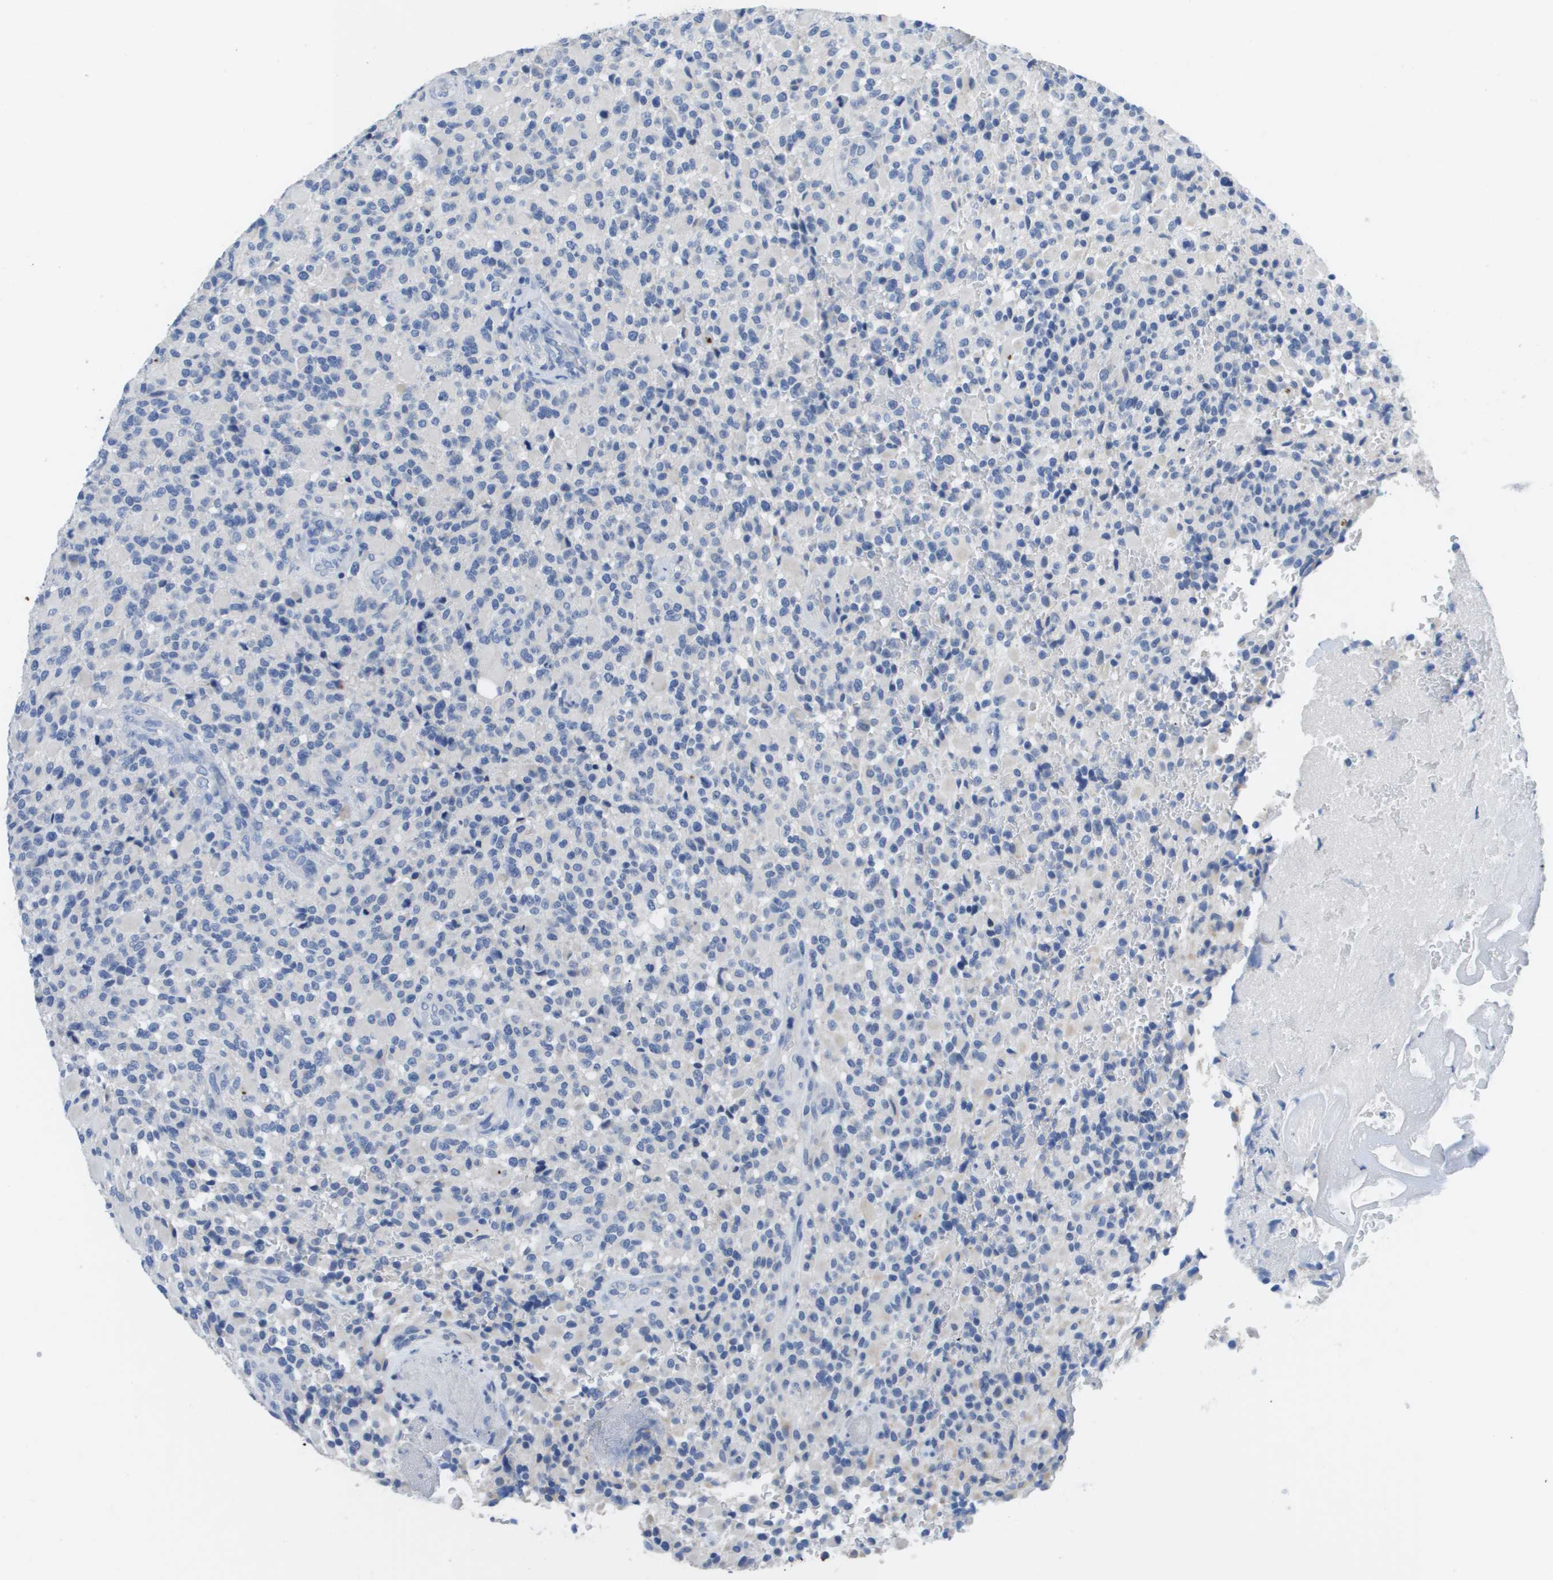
{"staining": {"intensity": "negative", "quantity": "none", "location": "none"}, "tissue": "glioma", "cell_type": "Tumor cells", "image_type": "cancer", "snomed": [{"axis": "morphology", "description": "Glioma, malignant, High grade"}, {"axis": "topography", "description": "Brain"}], "caption": "High power microscopy photomicrograph of an immunohistochemistry image of glioma, revealing no significant positivity in tumor cells.", "gene": "MS4A1", "patient": {"sex": "male", "age": 71}}